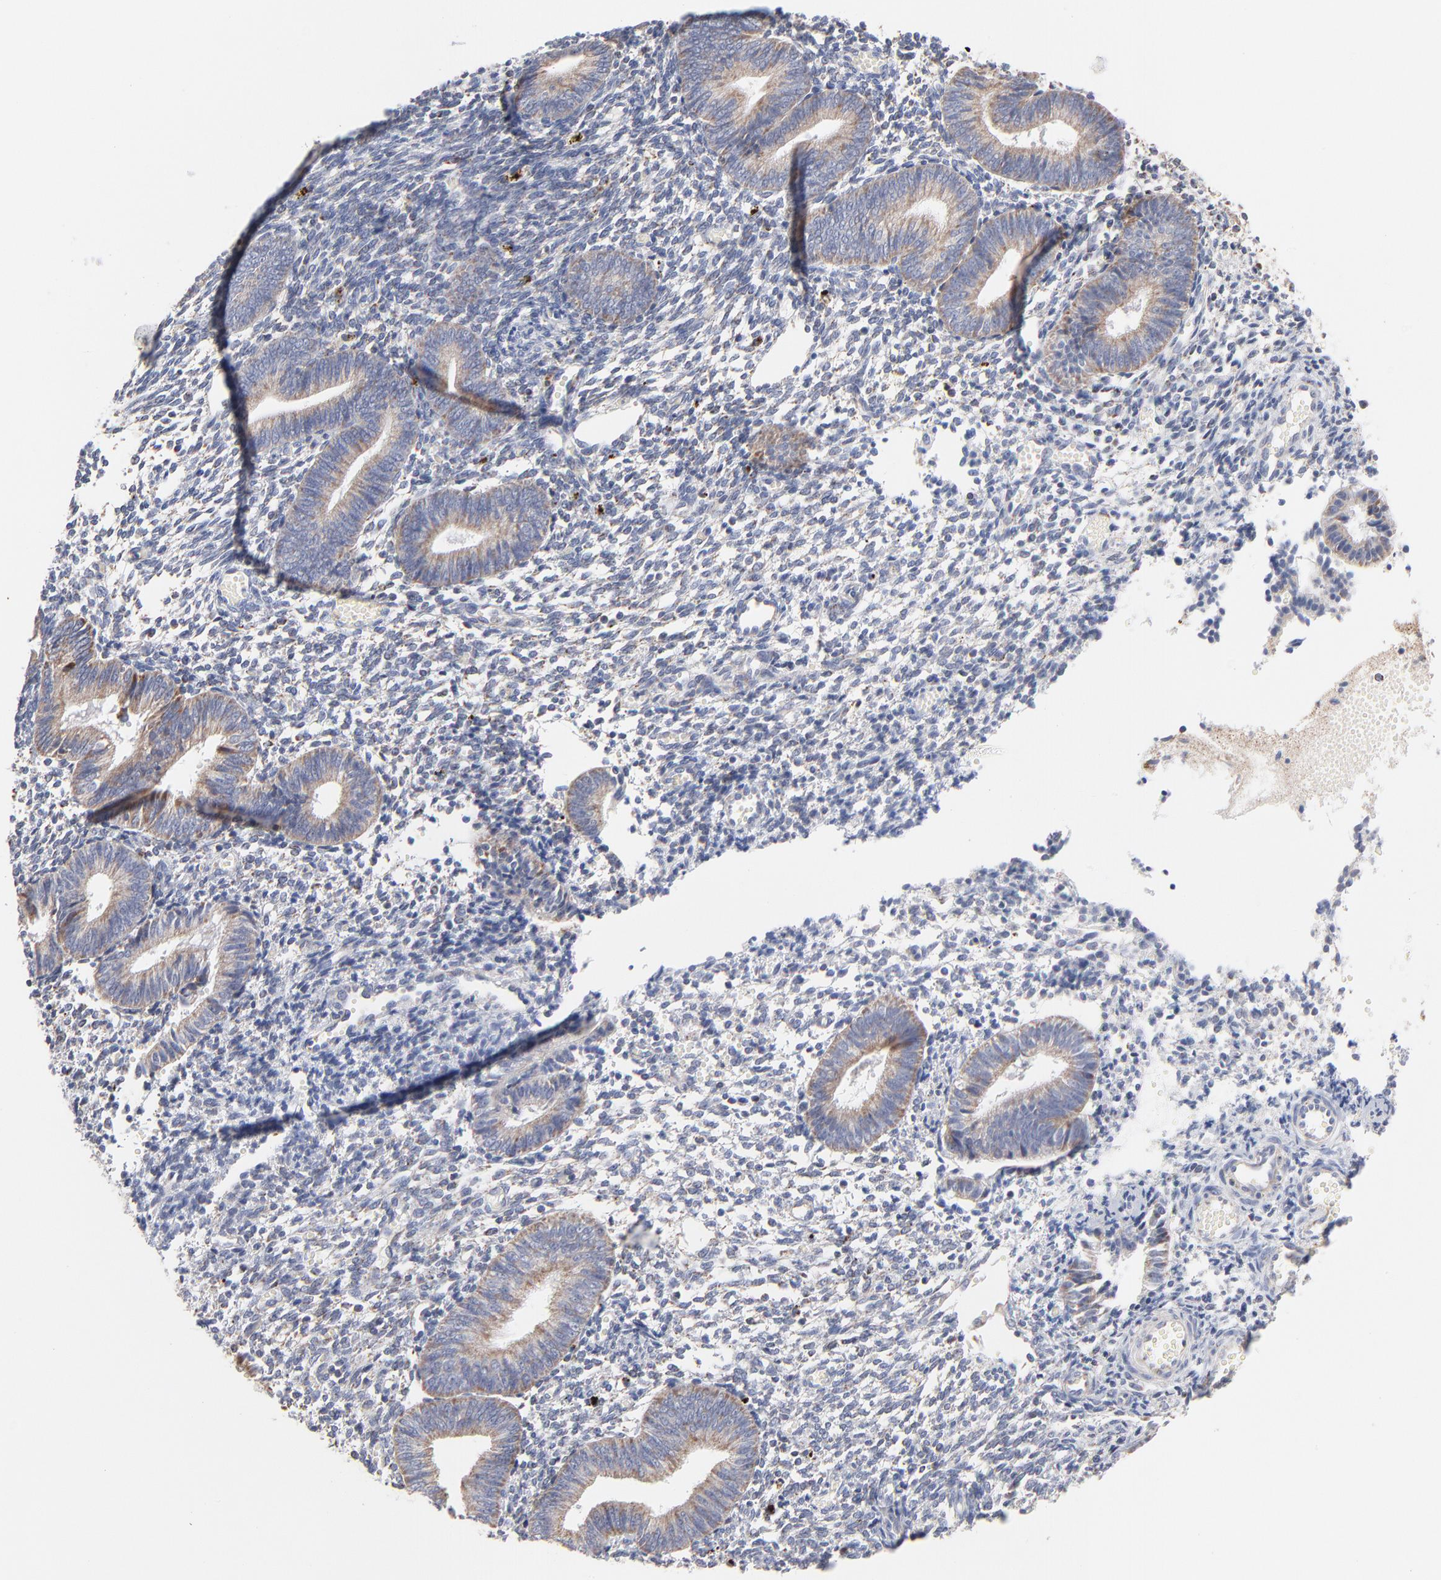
{"staining": {"intensity": "moderate", "quantity": "<25%", "location": "cytoplasmic/membranous"}, "tissue": "endometrium", "cell_type": "Cells in endometrial stroma", "image_type": "normal", "snomed": [{"axis": "morphology", "description": "Normal tissue, NOS"}, {"axis": "topography", "description": "Uterus"}, {"axis": "topography", "description": "Endometrium"}], "caption": "Brown immunohistochemical staining in benign human endometrium shows moderate cytoplasmic/membranous positivity in approximately <25% of cells in endometrial stroma. Immunohistochemistry stains the protein of interest in brown and the nuclei are stained blue.", "gene": "MRPL58", "patient": {"sex": "female", "age": 33}}